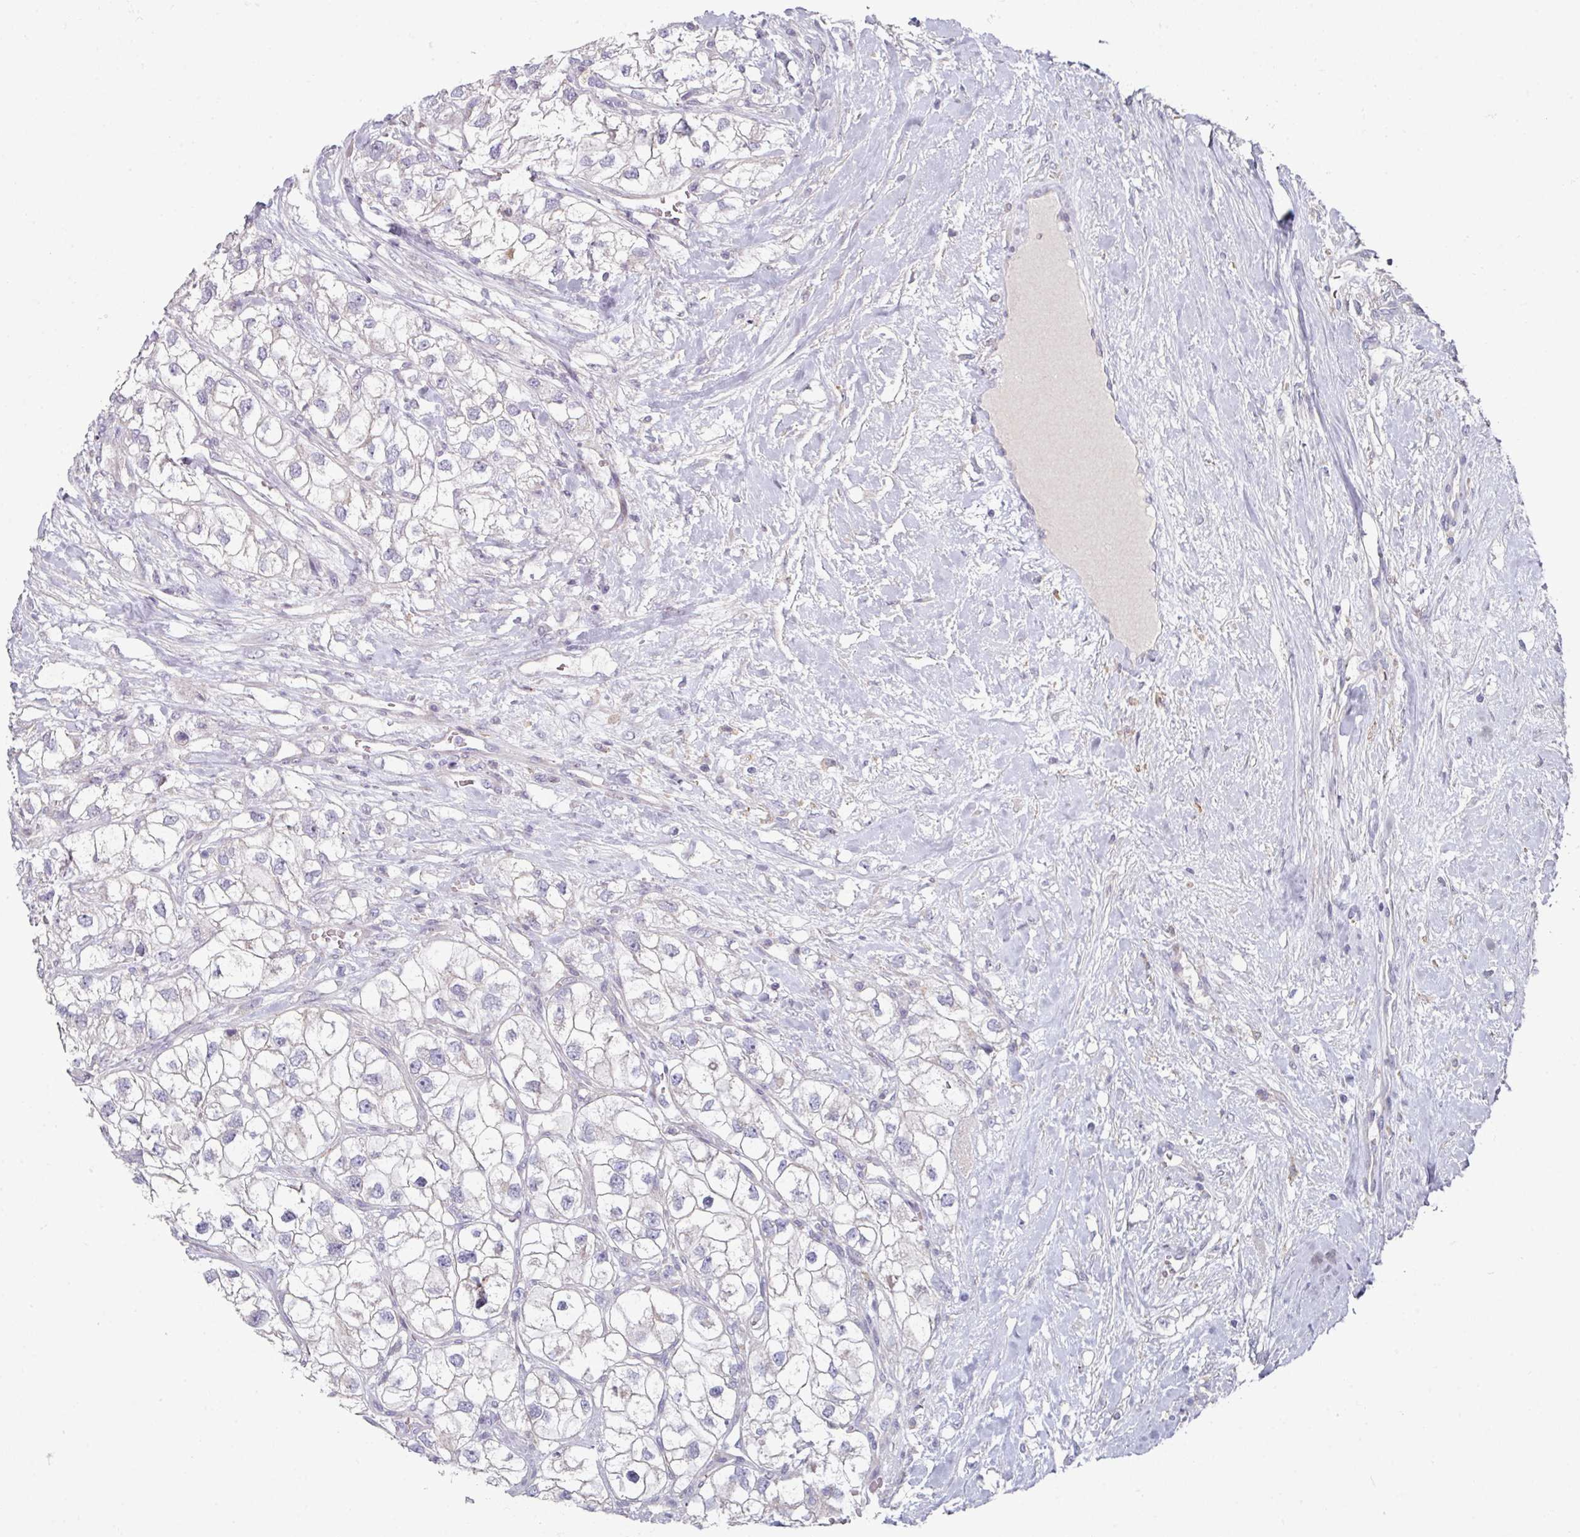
{"staining": {"intensity": "negative", "quantity": "none", "location": "none"}, "tissue": "renal cancer", "cell_type": "Tumor cells", "image_type": "cancer", "snomed": [{"axis": "morphology", "description": "Adenocarcinoma, NOS"}, {"axis": "topography", "description": "Kidney"}], "caption": "Tumor cells show no significant protein positivity in adenocarcinoma (renal).", "gene": "WSB2", "patient": {"sex": "male", "age": 59}}